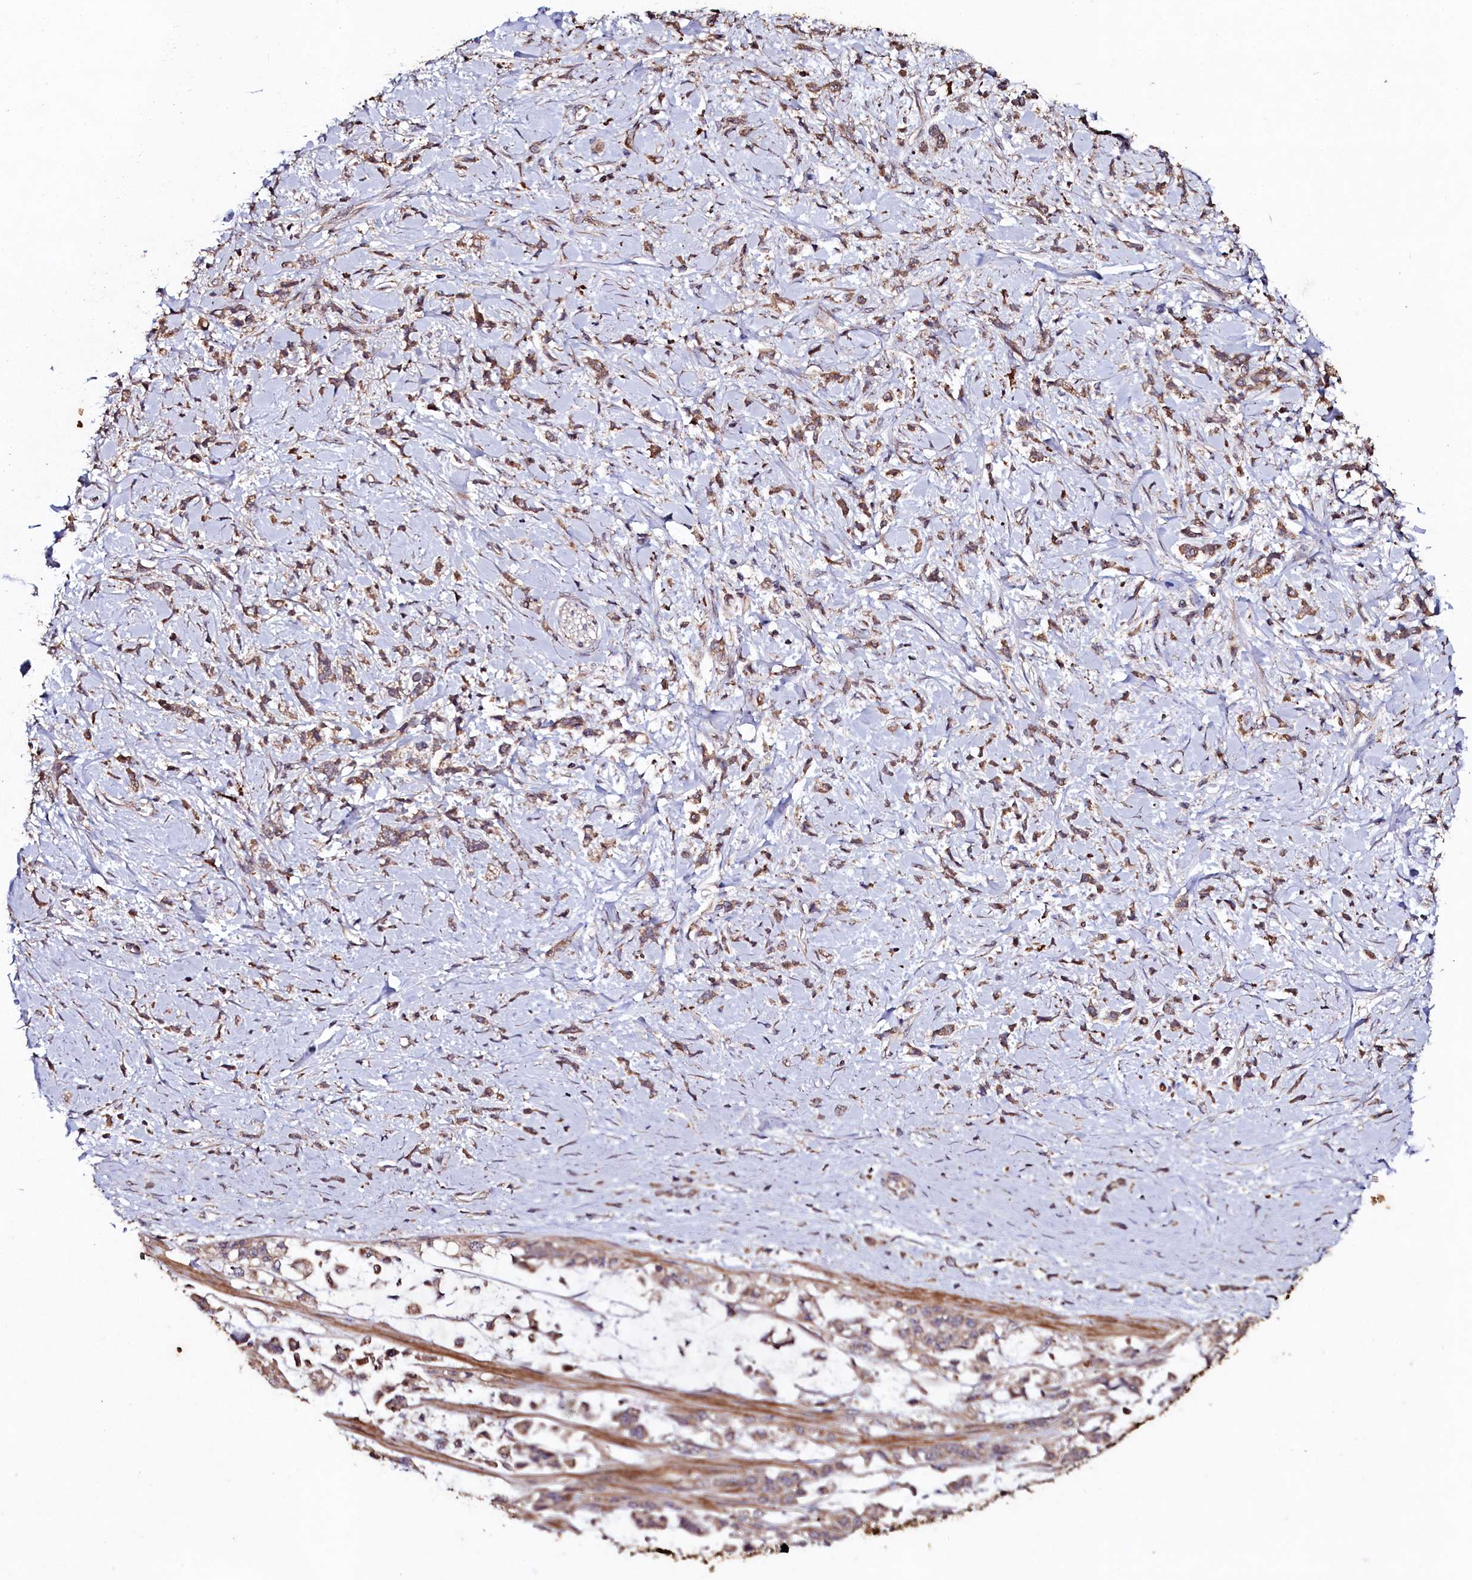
{"staining": {"intensity": "weak", "quantity": ">75%", "location": "cytoplasmic/membranous"}, "tissue": "stomach cancer", "cell_type": "Tumor cells", "image_type": "cancer", "snomed": [{"axis": "morphology", "description": "Adenocarcinoma, NOS"}, {"axis": "topography", "description": "Stomach"}], "caption": "The image reveals staining of stomach adenocarcinoma, revealing weak cytoplasmic/membranous protein staining (brown color) within tumor cells.", "gene": "SEC24C", "patient": {"sex": "female", "age": 60}}